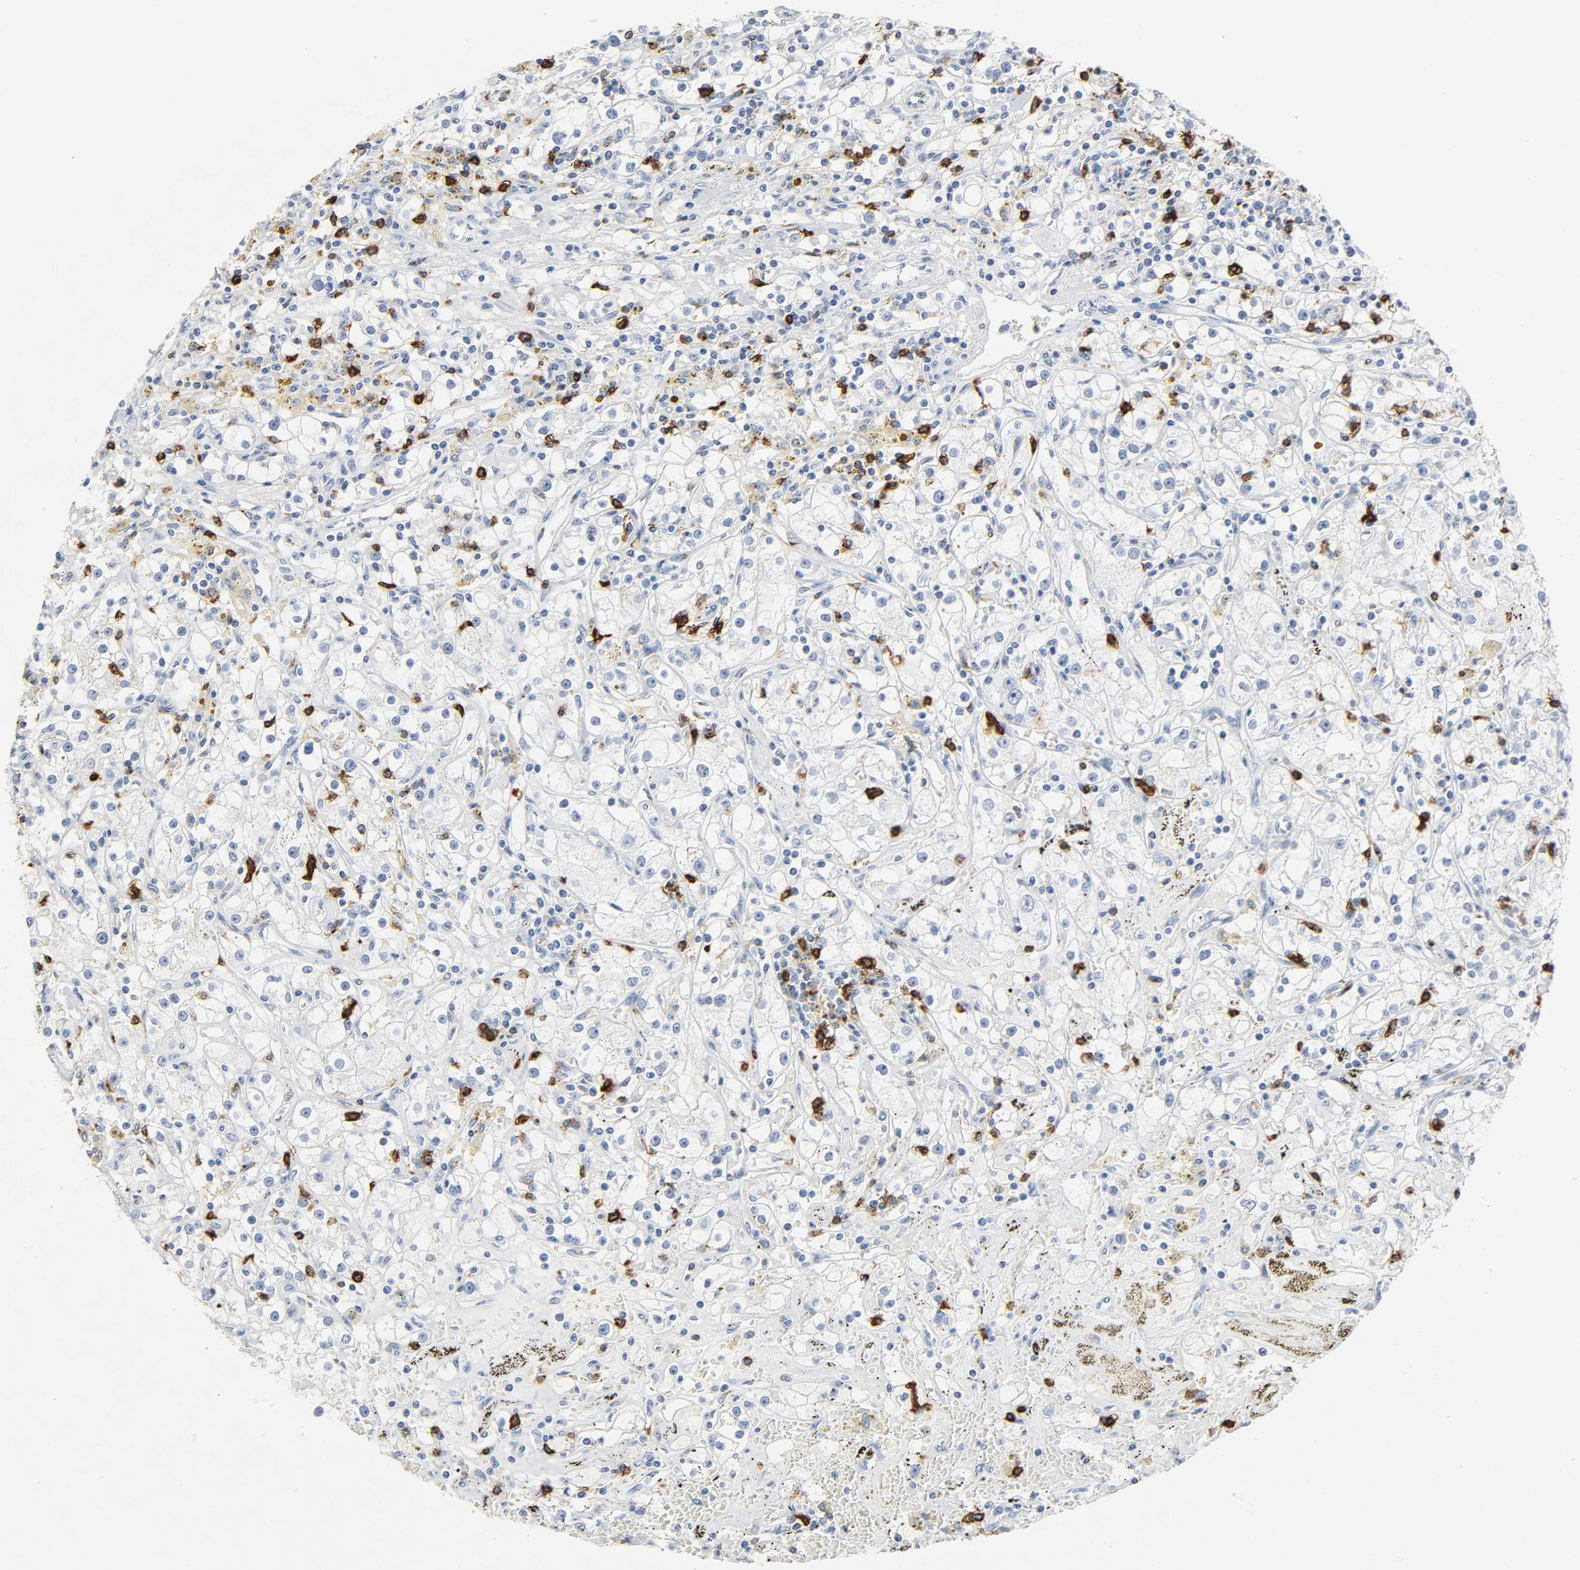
{"staining": {"intensity": "negative", "quantity": "none", "location": "none"}, "tissue": "renal cancer", "cell_type": "Tumor cells", "image_type": "cancer", "snomed": [{"axis": "morphology", "description": "Adenocarcinoma, NOS"}, {"axis": "topography", "description": "Kidney"}], "caption": "A high-resolution photomicrograph shows IHC staining of renal cancer, which displays no significant positivity in tumor cells. (Immunohistochemistry (ihc), brightfield microscopy, high magnification).", "gene": "PTPRB", "patient": {"sex": "male", "age": 56}}